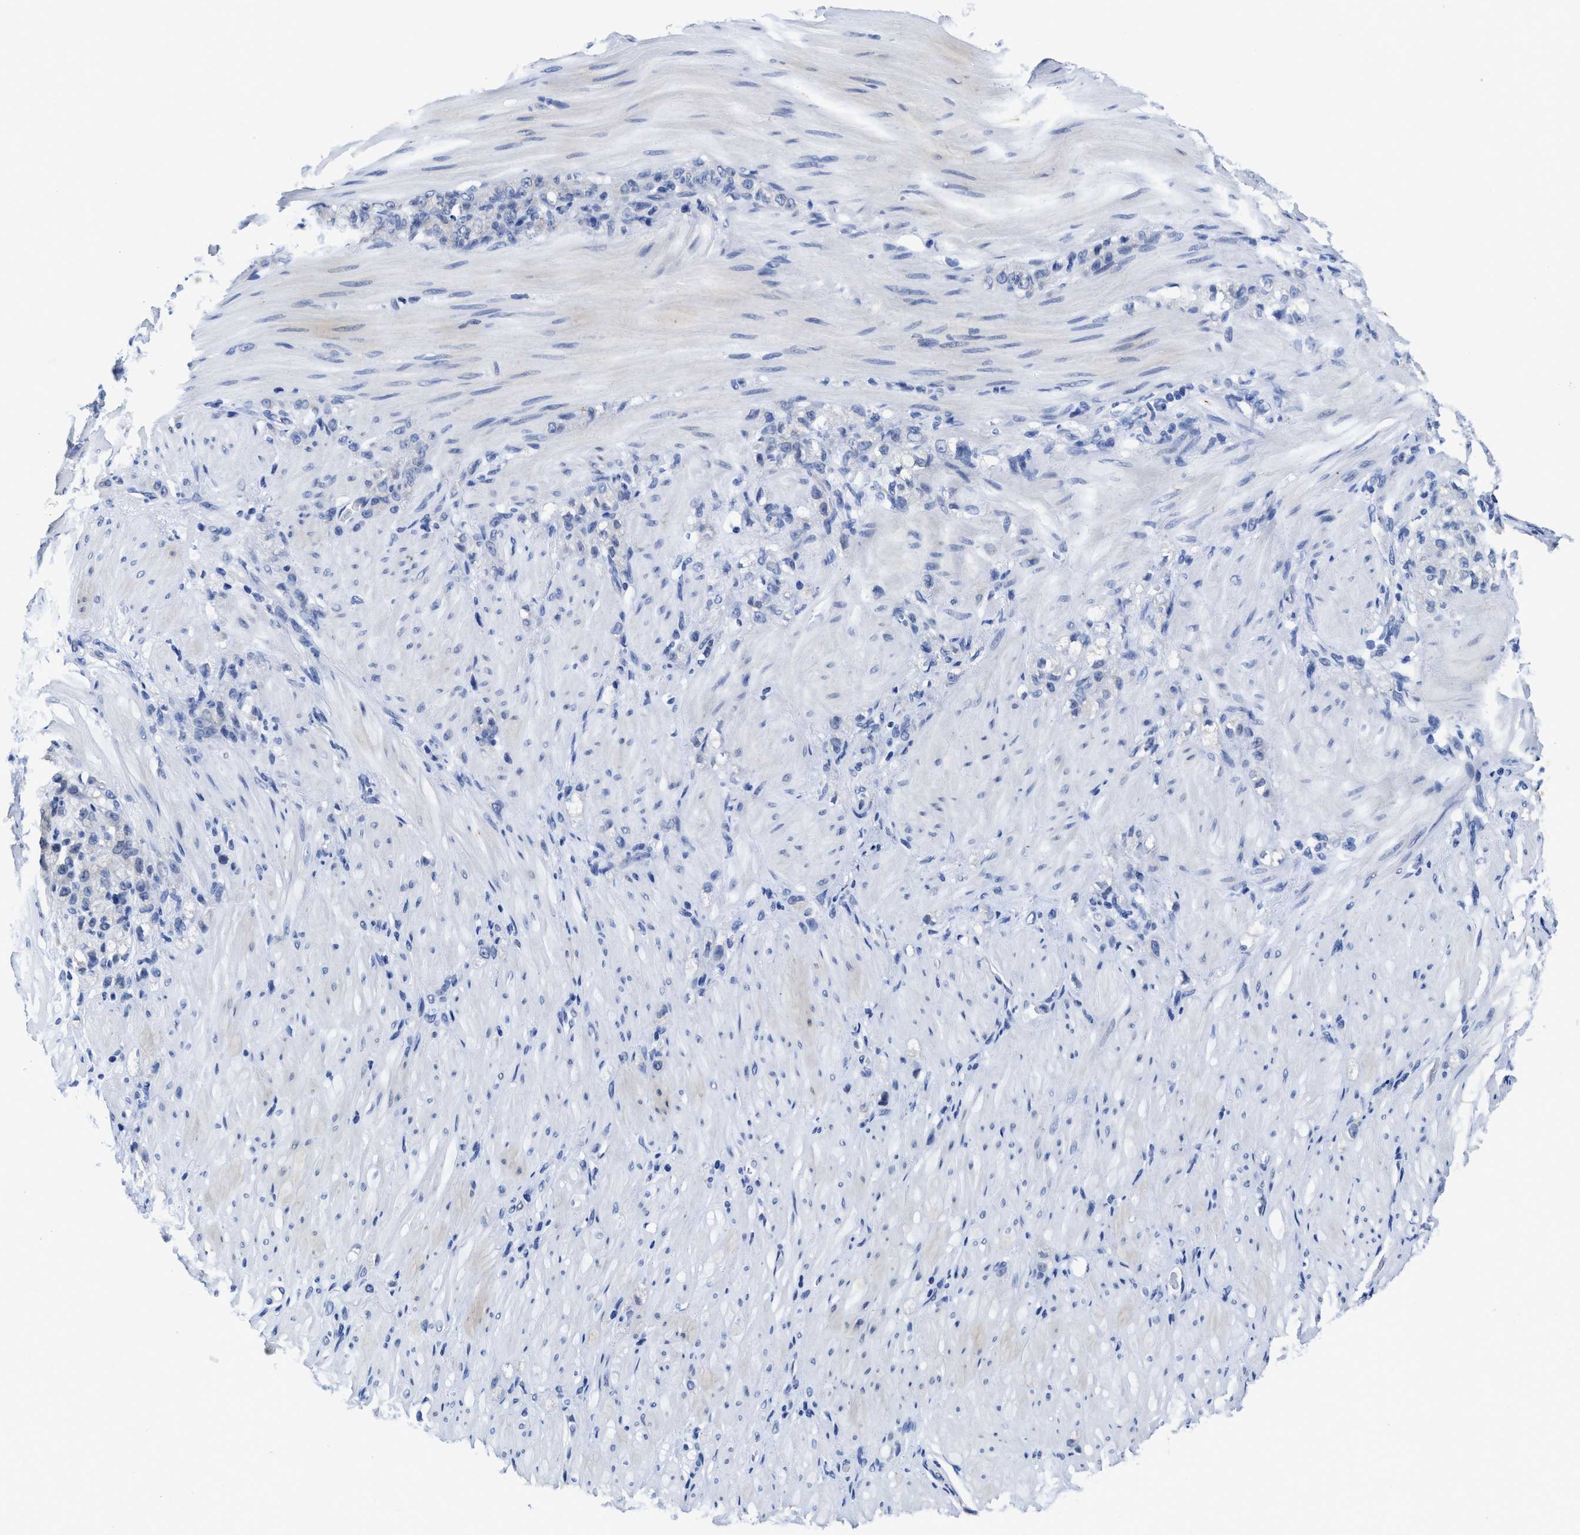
{"staining": {"intensity": "negative", "quantity": "none", "location": "none"}, "tissue": "stomach cancer", "cell_type": "Tumor cells", "image_type": "cancer", "snomed": [{"axis": "morphology", "description": "Normal tissue, NOS"}, {"axis": "morphology", "description": "Adenocarcinoma, NOS"}, {"axis": "topography", "description": "Stomach"}], "caption": "Immunohistochemistry image of stomach cancer stained for a protein (brown), which shows no staining in tumor cells.", "gene": "HOOK1", "patient": {"sex": "male", "age": 82}}